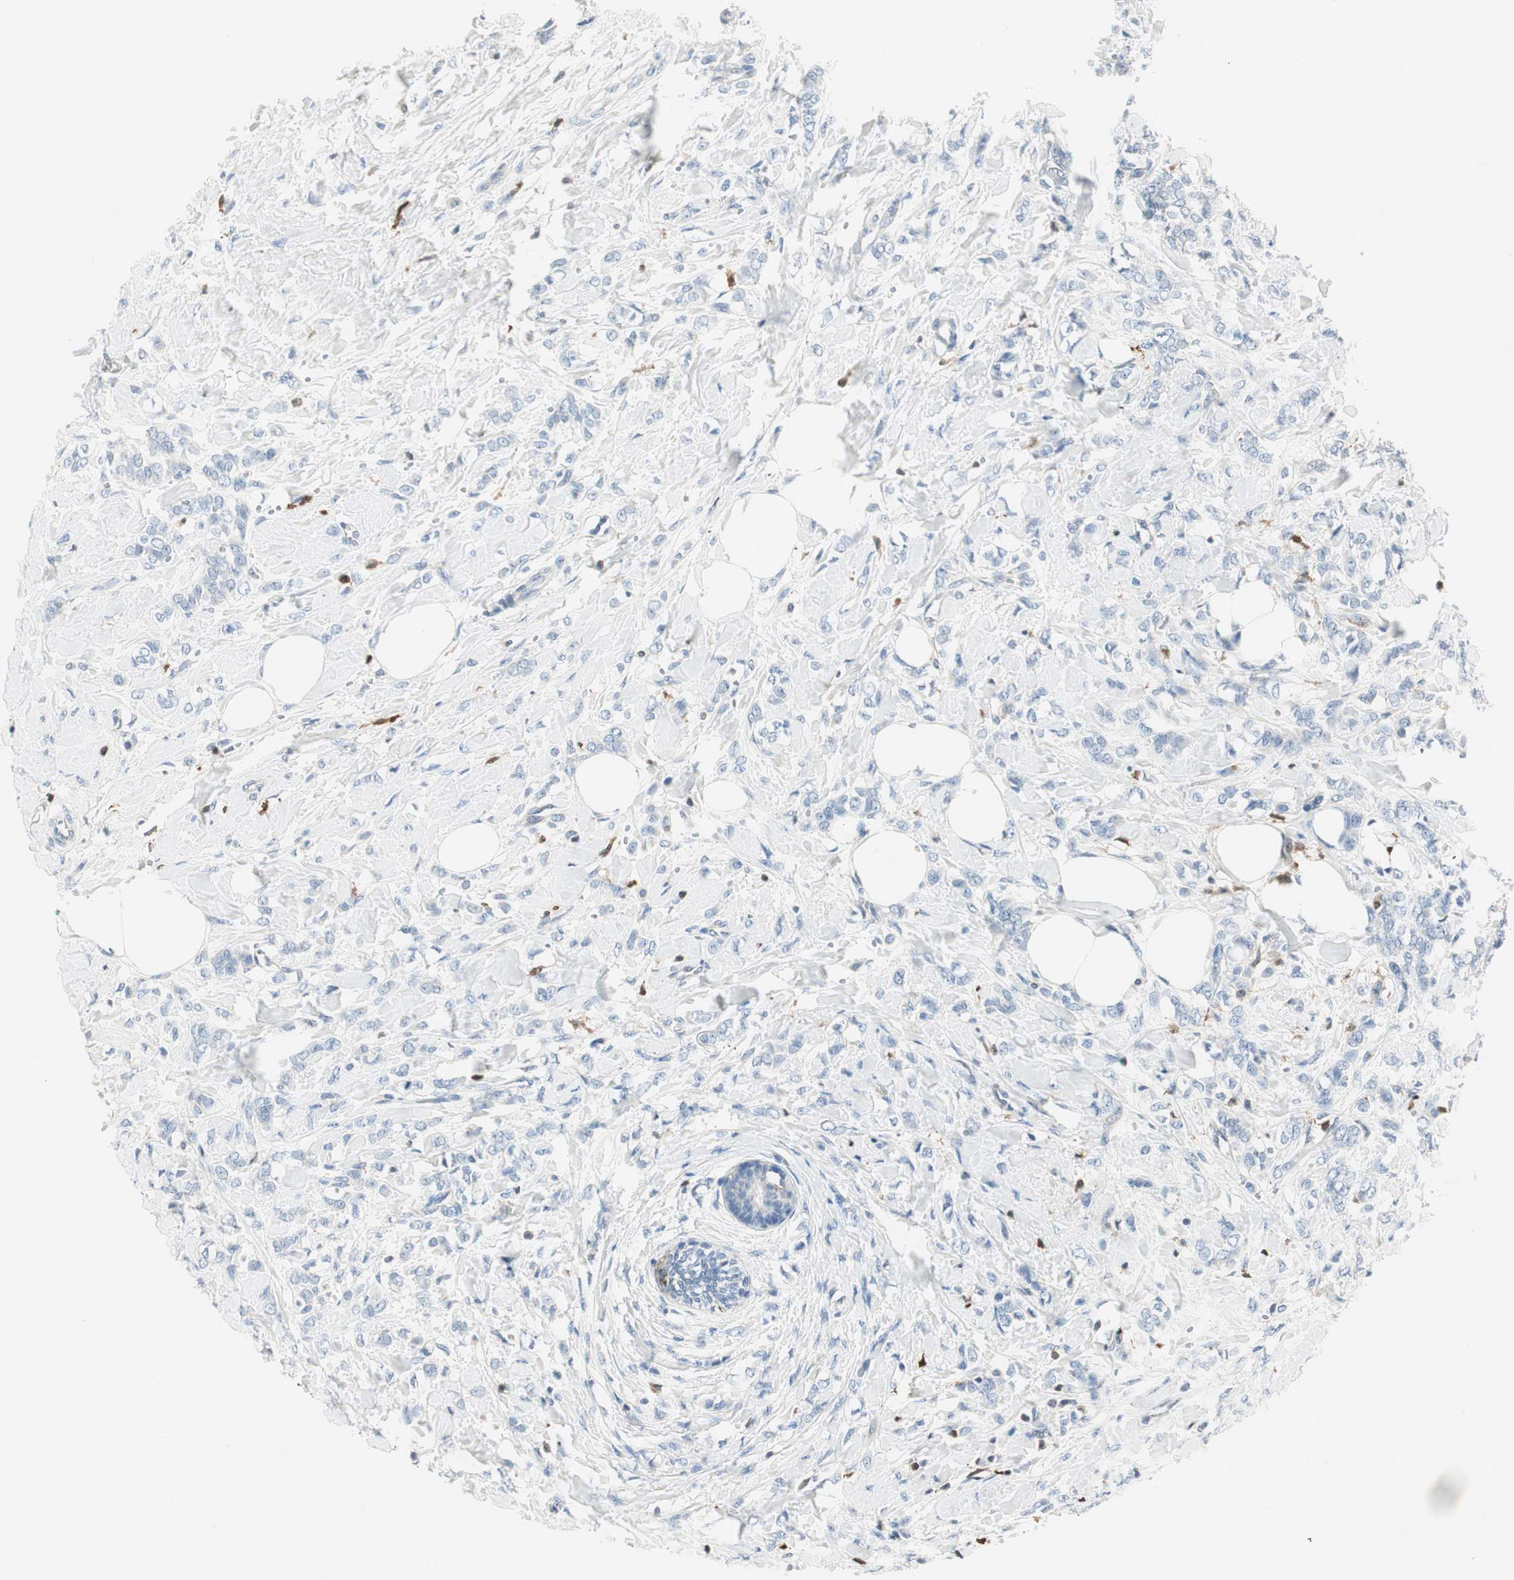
{"staining": {"intensity": "negative", "quantity": "none", "location": "none"}, "tissue": "breast cancer", "cell_type": "Tumor cells", "image_type": "cancer", "snomed": [{"axis": "morphology", "description": "Lobular carcinoma, in situ"}, {"axis": "morphology", "description": "Lobular carcinoma"}, {"axis": "topography", "description": "Breast"}], "caption": "Micrograph shows no protein positivity in tumor cells of lobular carcinoma in situ (breast) tissue.", "gene": "COTL1", "patient": {"sex": "female", "age": 41}}